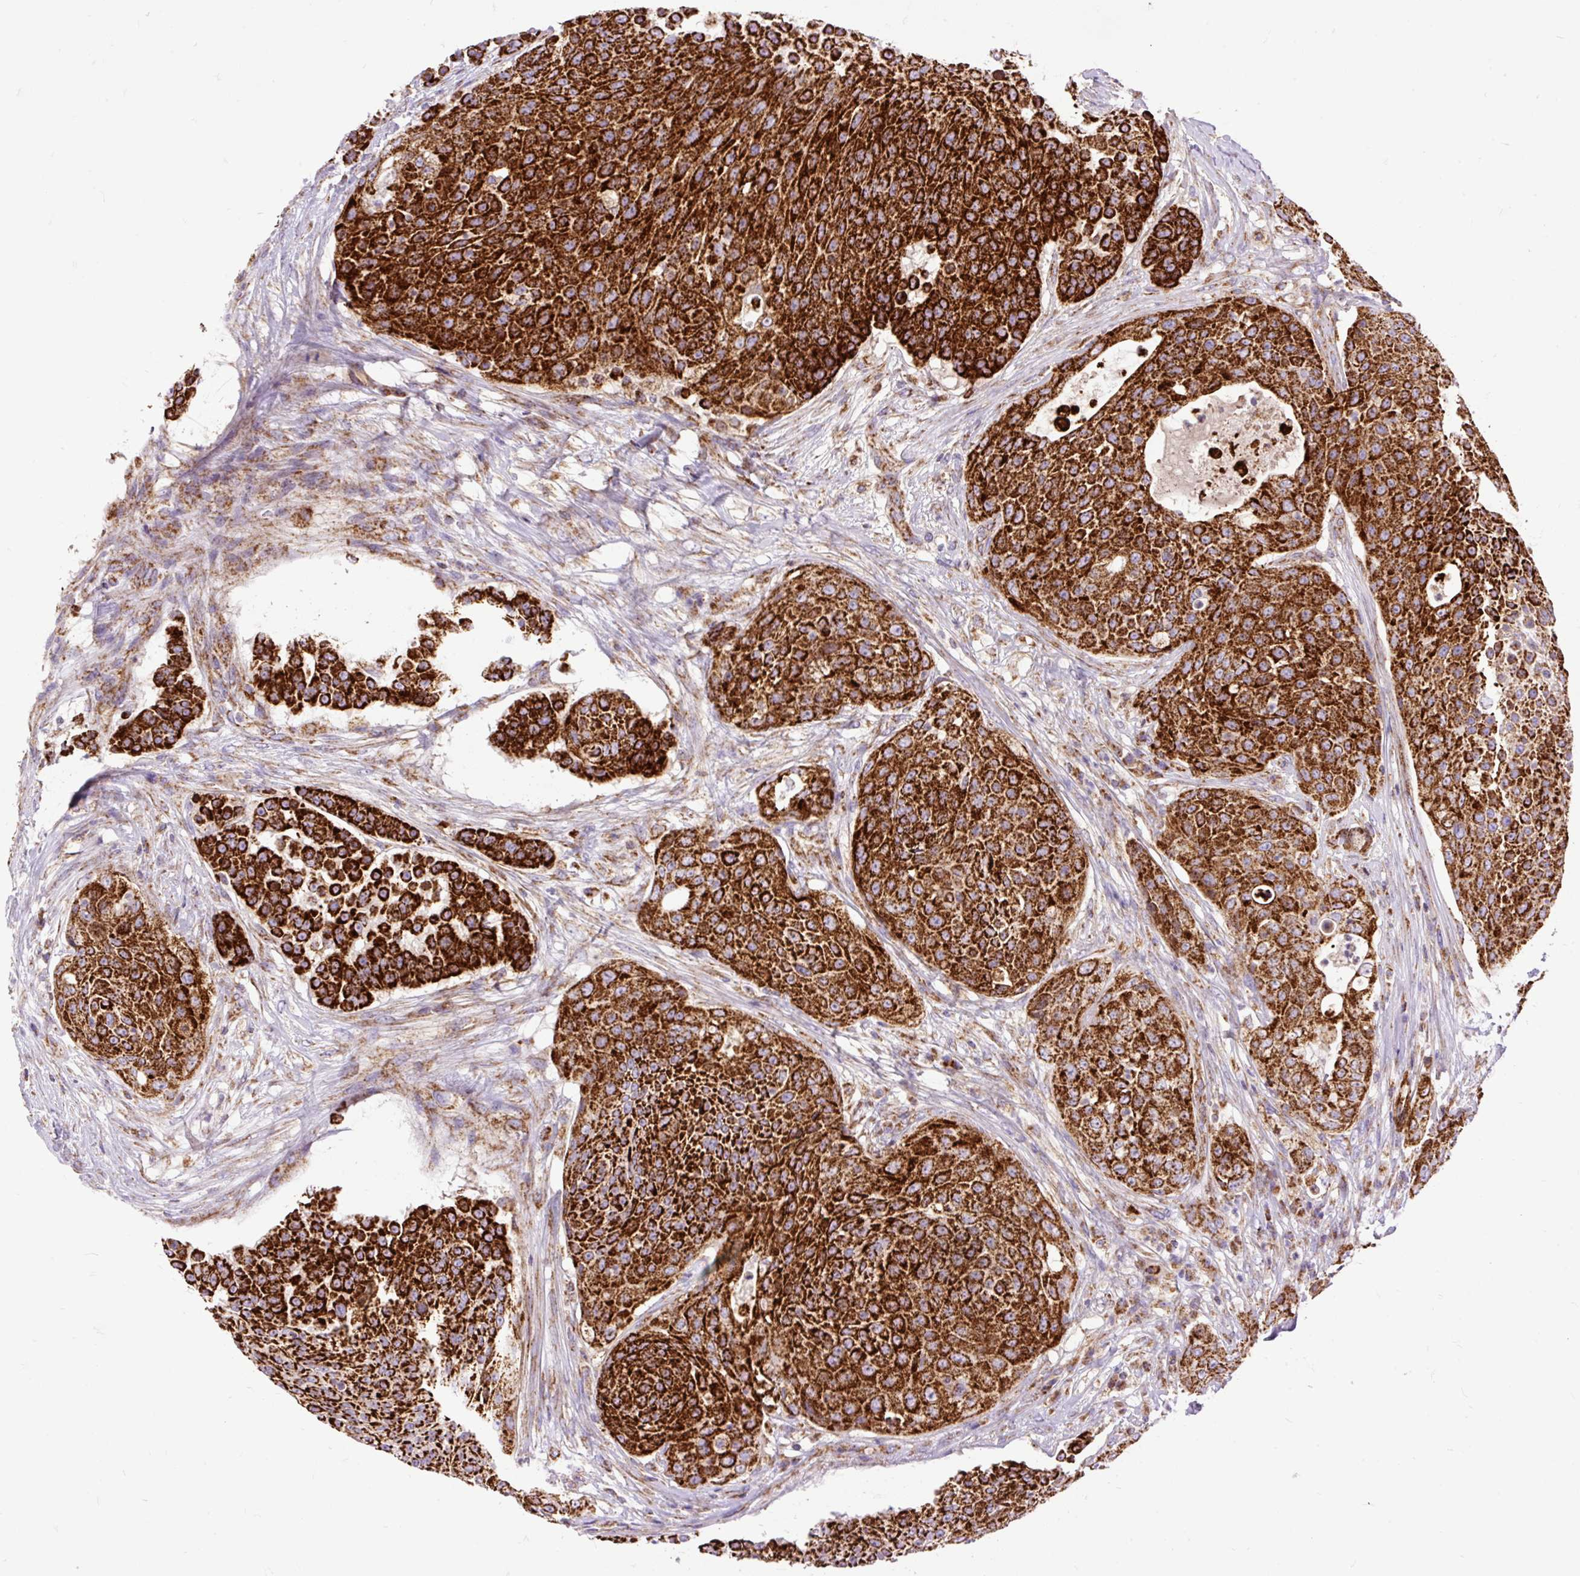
{"staining": {"intensity": "strong", "quantity": ">75%", "location": "cytoplasmic/membranous"}, "tissue": "urothelial cancer", "cell_type": "Tumor cells", "image_type": "cancer", "snomed": [{"axis": "morphology", "description": "Urothelial carcinoma, High grade"}, {"axis": "topography", "description": "Urinary bladder"}], "caption": "An immunohistochemistry micrograph of tumor tissue is shown. Protein staining in brown labels strong cytoplasmic/membranous positivity in high-grade urothelial carcinoma within tumor cells.", "gene": "TOMM40", "patient": {"sex": "female", "age": 63}}